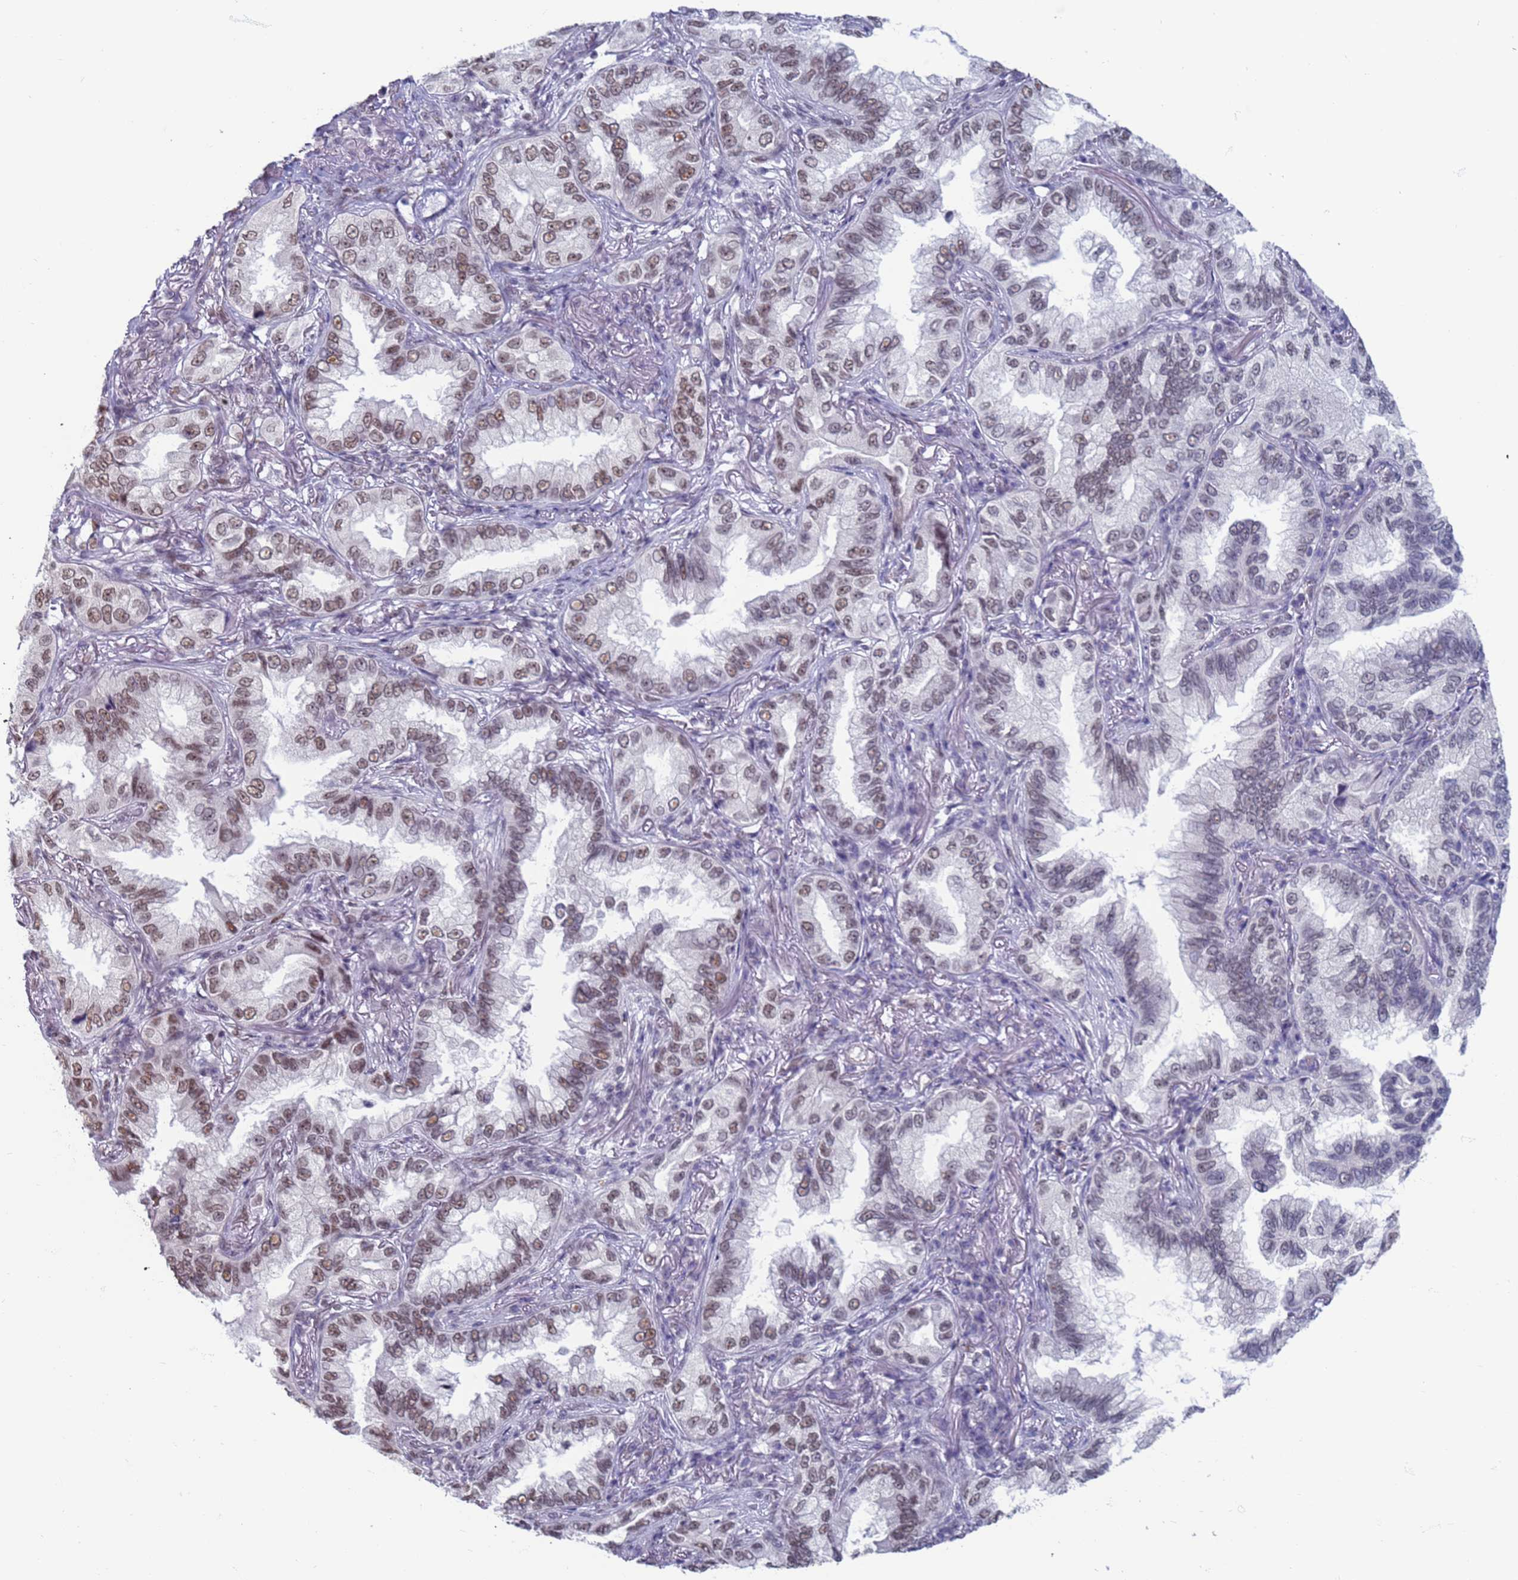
{"staining": {"intensity": "moderate", "quantity": "25%-75%", "location": "nuclear"}, "tissue": "lung cancer", "cell_type": "Tumor cells", "image_type": "cancer", "snomed": [{"axis": "morphology", "description": "Adenocarcinoma, NOS"}, {"axis": "topography", "description": "Lung"}], "caption": "Moderate nuclear protein staining is identified in approximately 25%-75% of tumor cells in adenocarcinoma (lung).", "gene": "SAE1", "patient": {"sex": "female", "age": 69}}